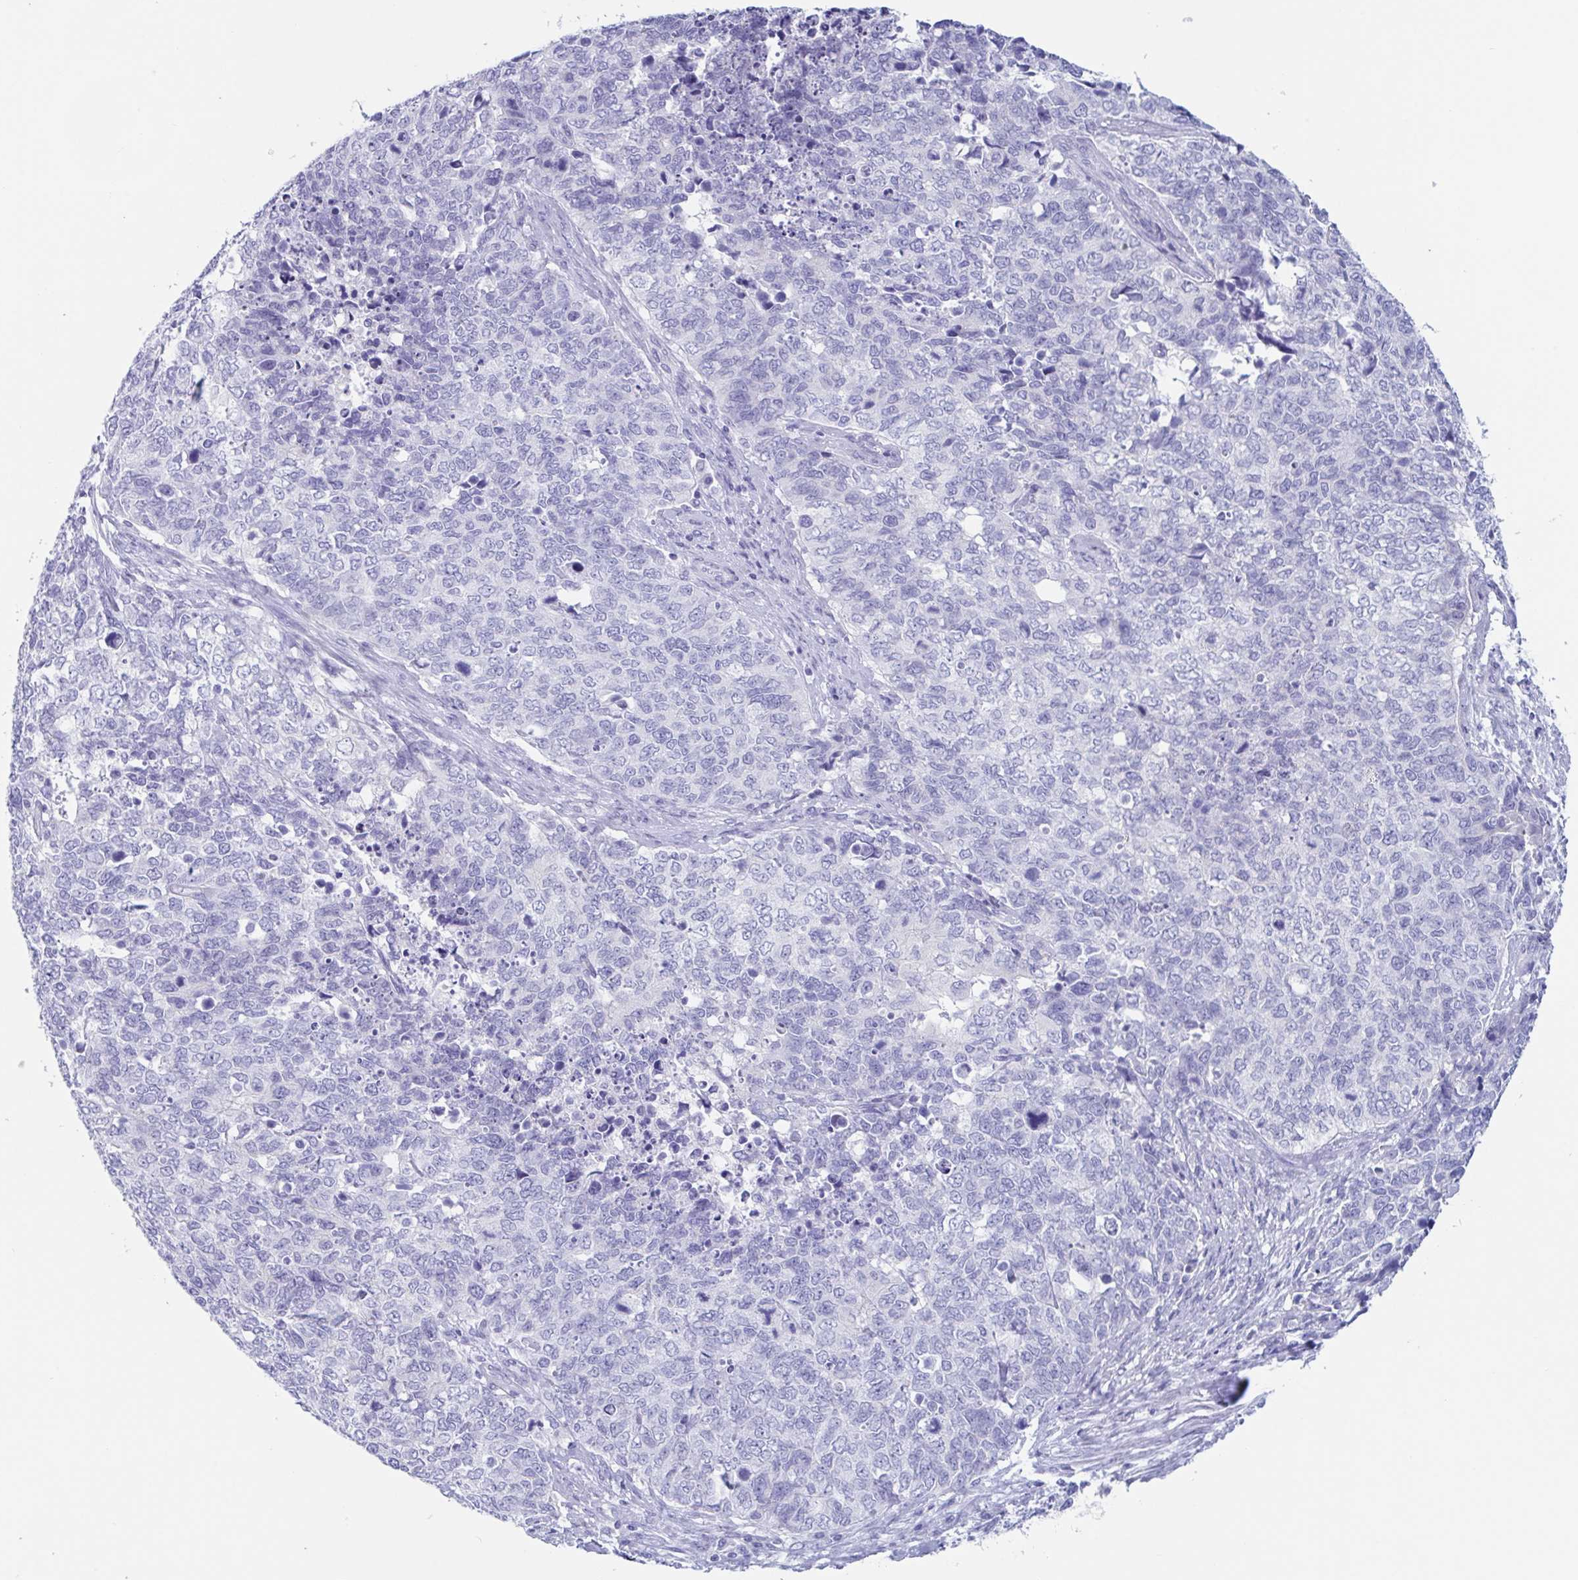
{"staining": {"intensity": "negative", "quantity": "none", "location": "none"}, "tissue": "cervical cancer", "cell_type": "Tumor cells", "image_type": "cancer", "snomed": [{"axis": "morphology", "description": "Adenocarcinoma, NOS"}, {"axis": "topography", "description": "Cervix"}], "caption": "This is a photomicrograph of immunohistochemistry staining of cervical cancer, which shows no positivity in tumor cells.", "gene": "ZPBP", "patient": {"sex": "female", "age": 63}}